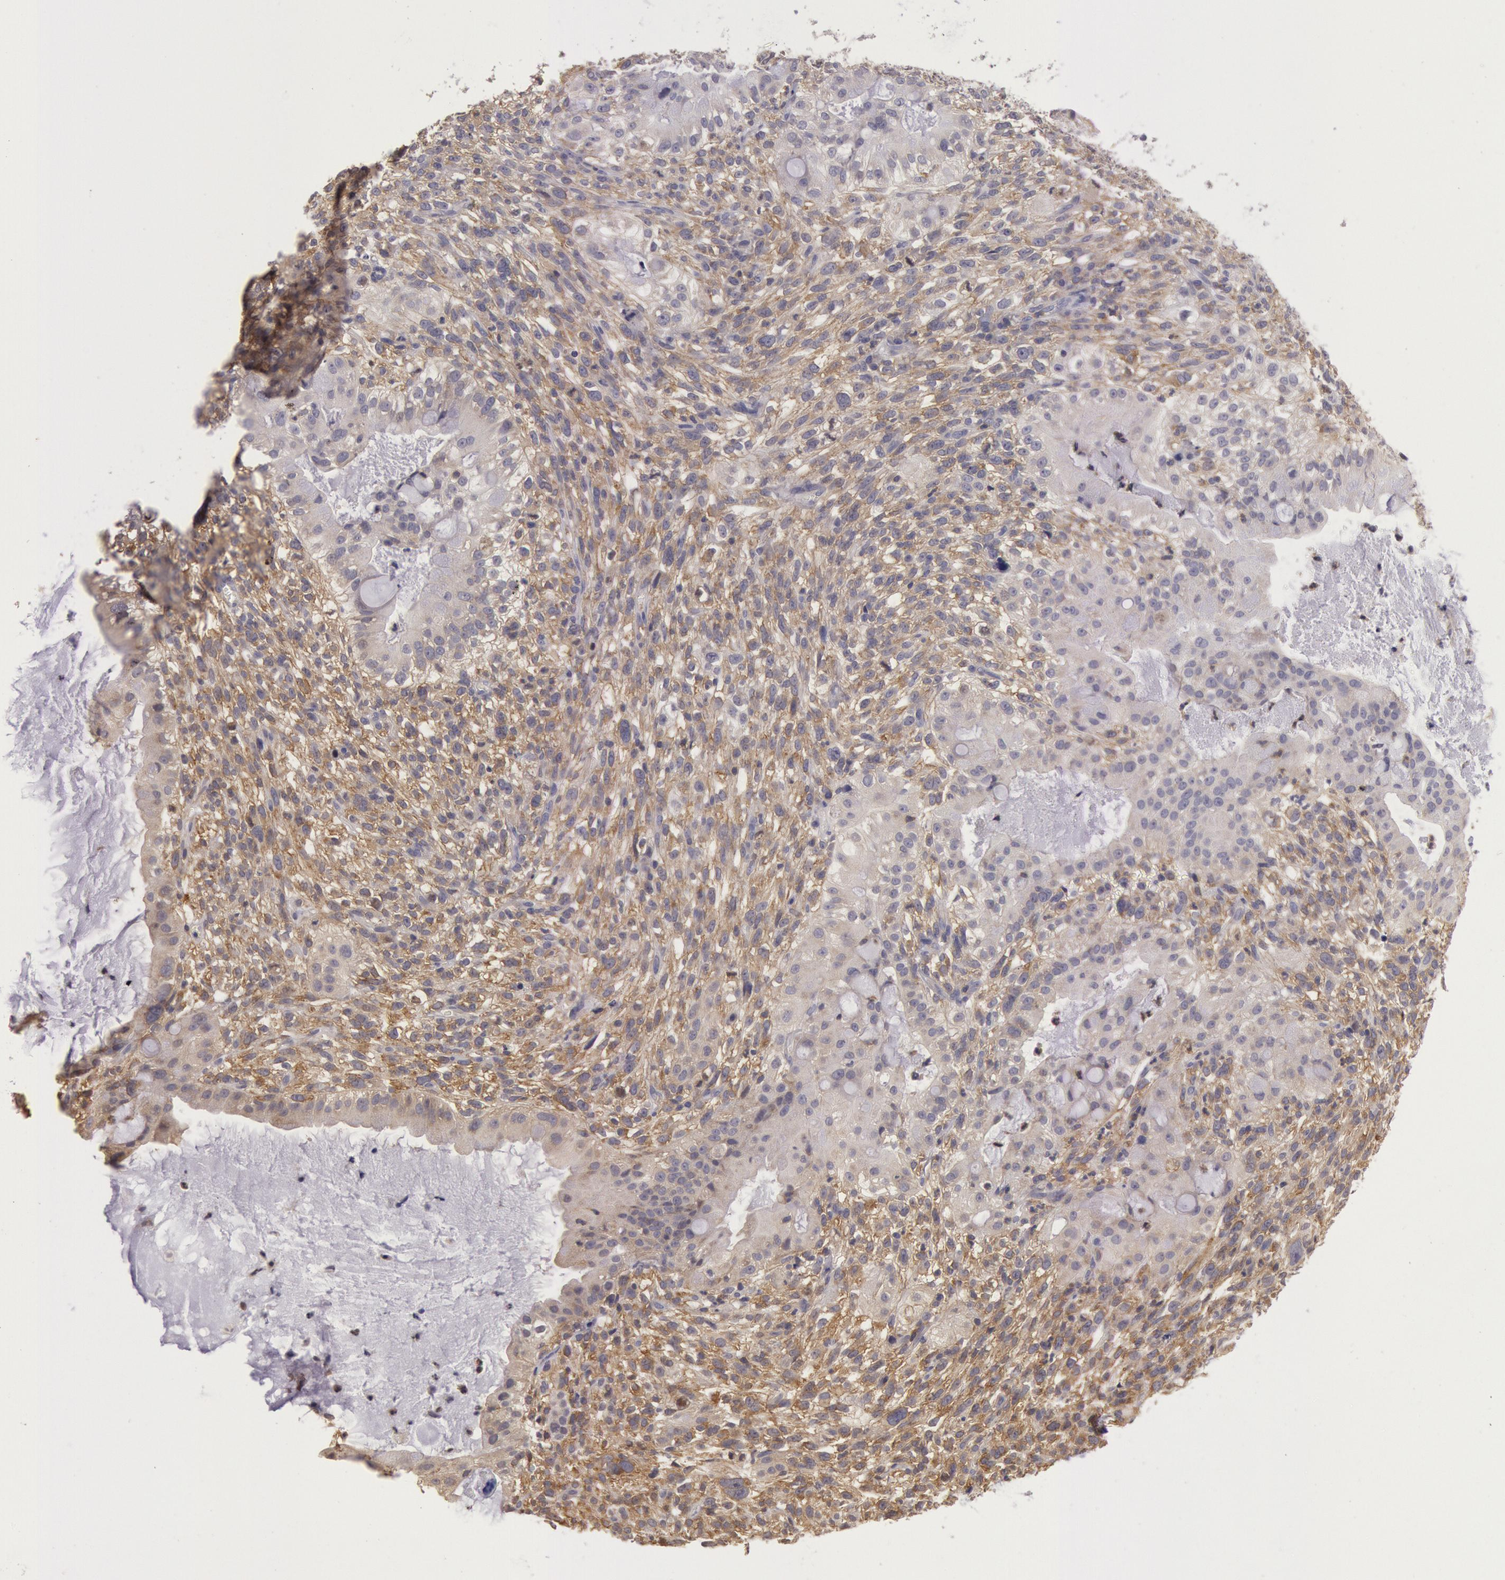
{"staining": {"intensity": "moderate", "quantity": ">75%", "location": "cytoplasmic/membranous"}, "tissue": "cervical cancer", "cell_type": "Tumor cells", "image_type": "cancer", "snomed": [{"axis": "morphology", "description": "Adenocarcinoma, NOS"}, {"axis": "topography", "description": "Cervix"}], "caption": "Cervical adenocarcinoma stained with a protein marker shows moderate staining in tumor cells.", "gene": "NMT2", "patient": {"sex": "female", "age": 41}}